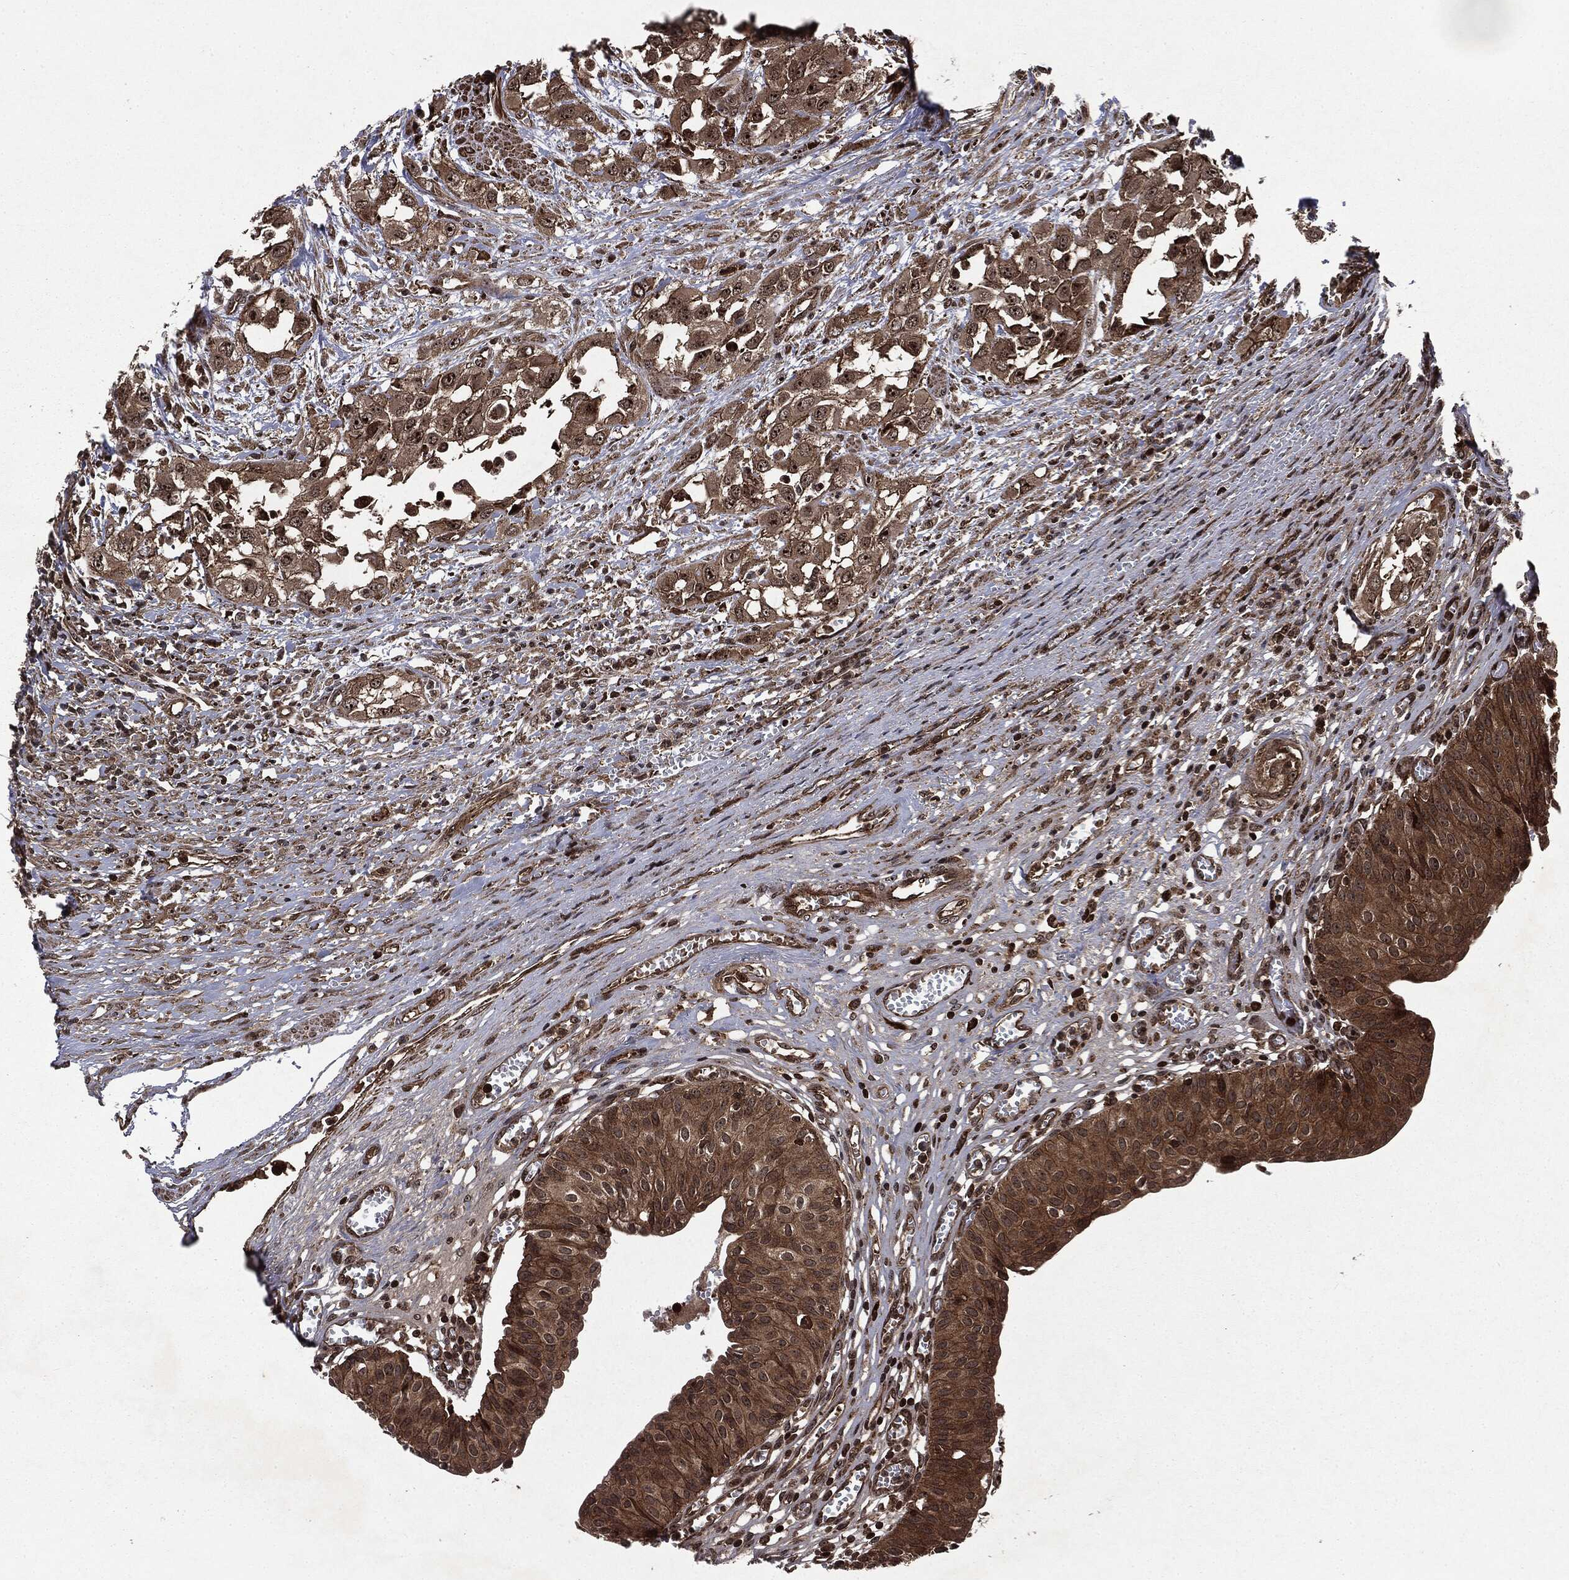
{"staining": {"intensity": "strong", "quantity": ">75%", "location": "cytoplasmic/membranous"}, "tissue": "urinary bladder", "cell_type": "Urothelial cells", "image_type": "normal", "snomed": [{"axis": "morphology", "description": "Normal tissue, NOS"}, {"axis": "morphology", "description": "Urothelial carcinoma, NOS"}, {"axis": "morphology", "description": "Urothelial carcinoma, High grade"}, {"axis": "topography", "description": "Urinary bladder"}], "caption": "IHC (DAB (3,3'-diaminobenzidine)) staining of normal human urinary bladder shows strong cytoplasmic/membranous protein expression in approximately >75% of urothelial cells. The staining was performed using DAB to visualize the protein expression in brown, while the nuclei were stained in blue with hematoxylin (Magnification: 20x).", "gene": "CARD6", "patient": {"sex": "male", "age": 57}}